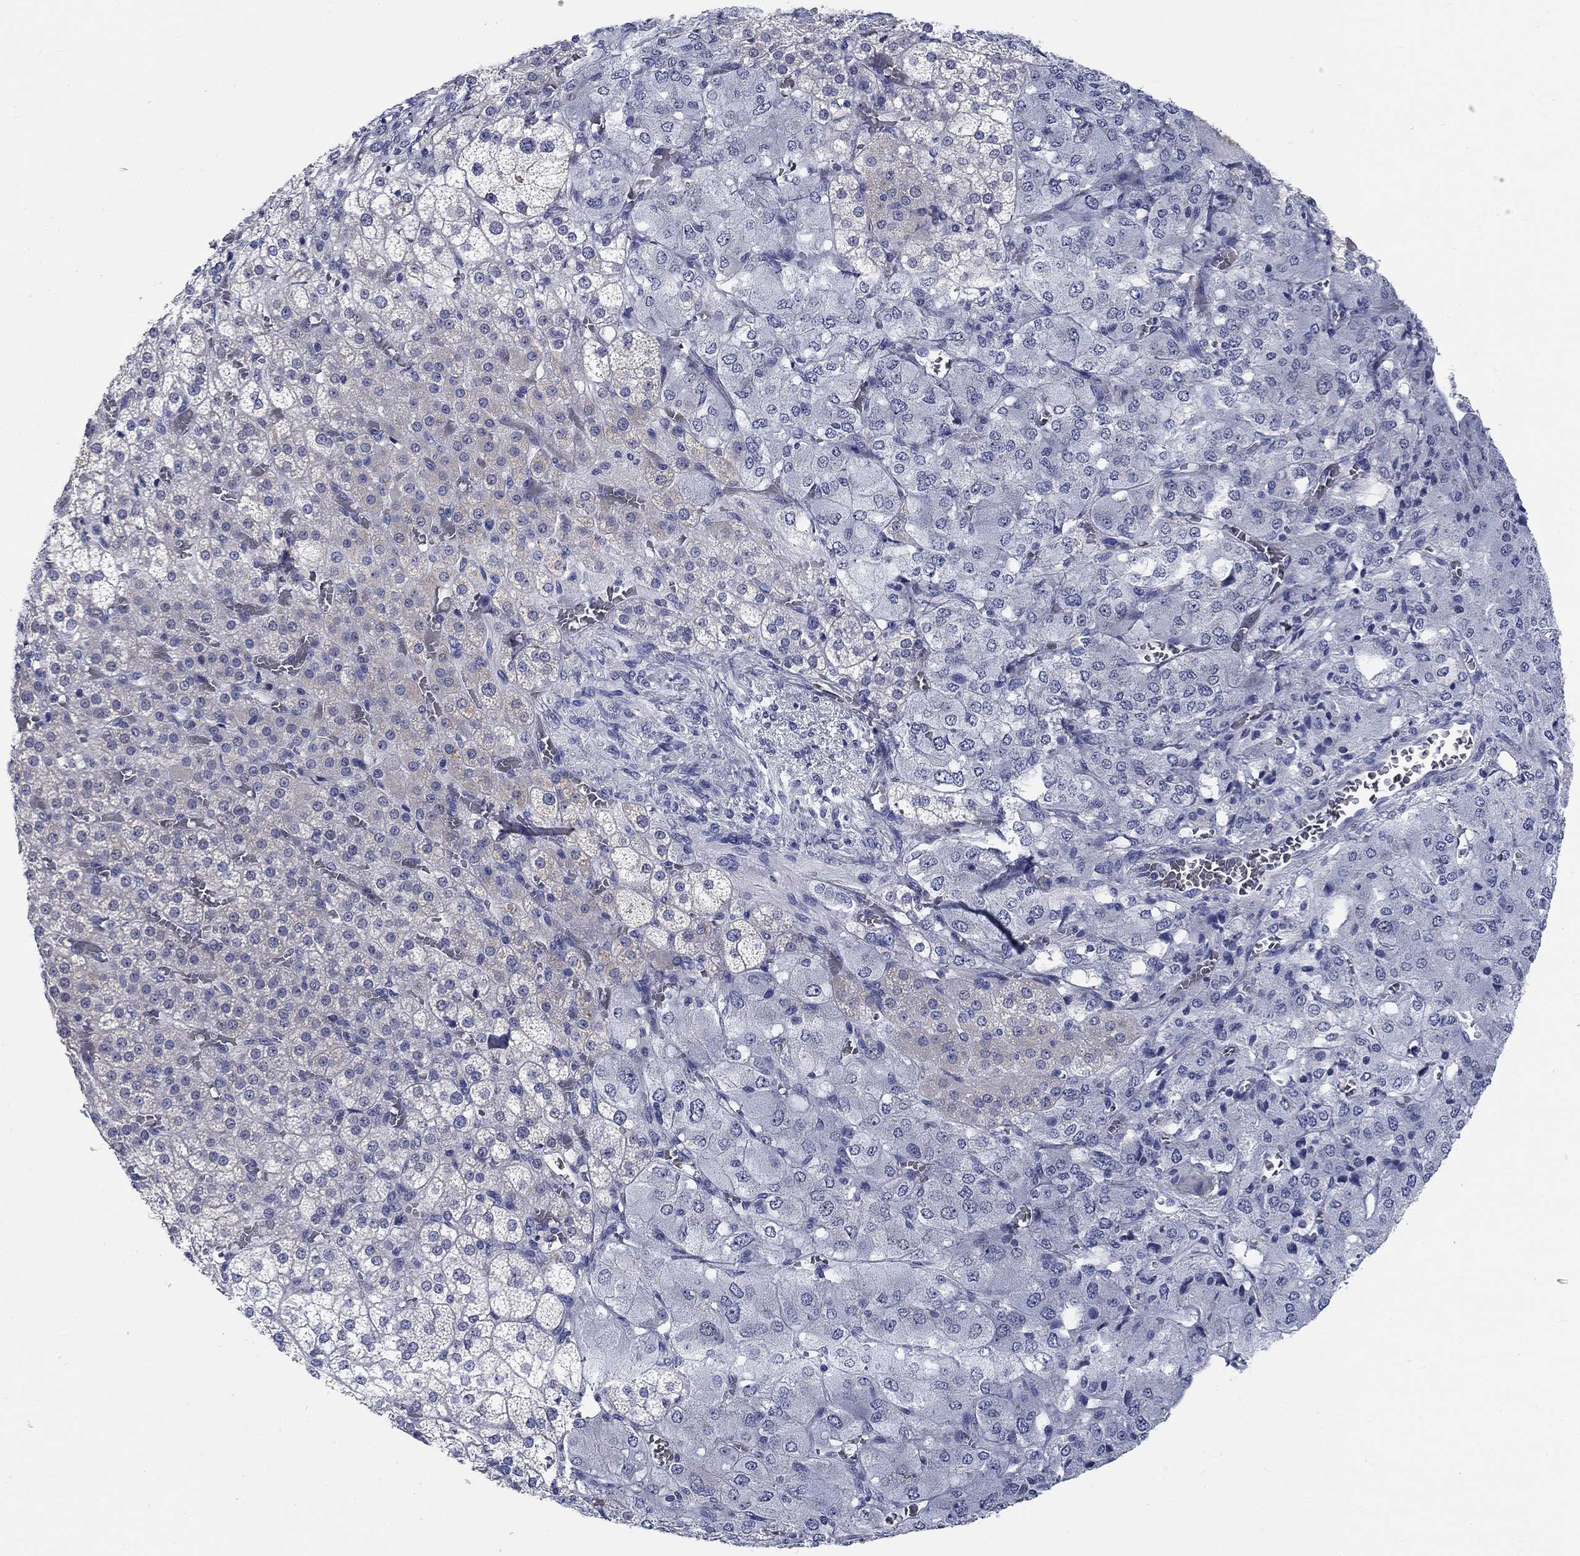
{"staining": {"intensity": "moderate", "quantity": "<25%", "location": "cytoplasmic/membranous"}, "tissue": "adrenal gland", "cell_type": "Glandular cells", "image_type": "normal", "snomed": [{"axis": "morphology", "description": "Normal tissue, NOS"}, {"axis": "topography", "description": "Adrenal gland"}], "caption": "High-power microscopy captured an IHC micrograph of unremarkable adrenal gland, revealing moderate cytoplasmic/membranous expression in about <25% of glandular cells.", "gene": "SMIM18", "patient": {"sex": "female", "age": 60}}